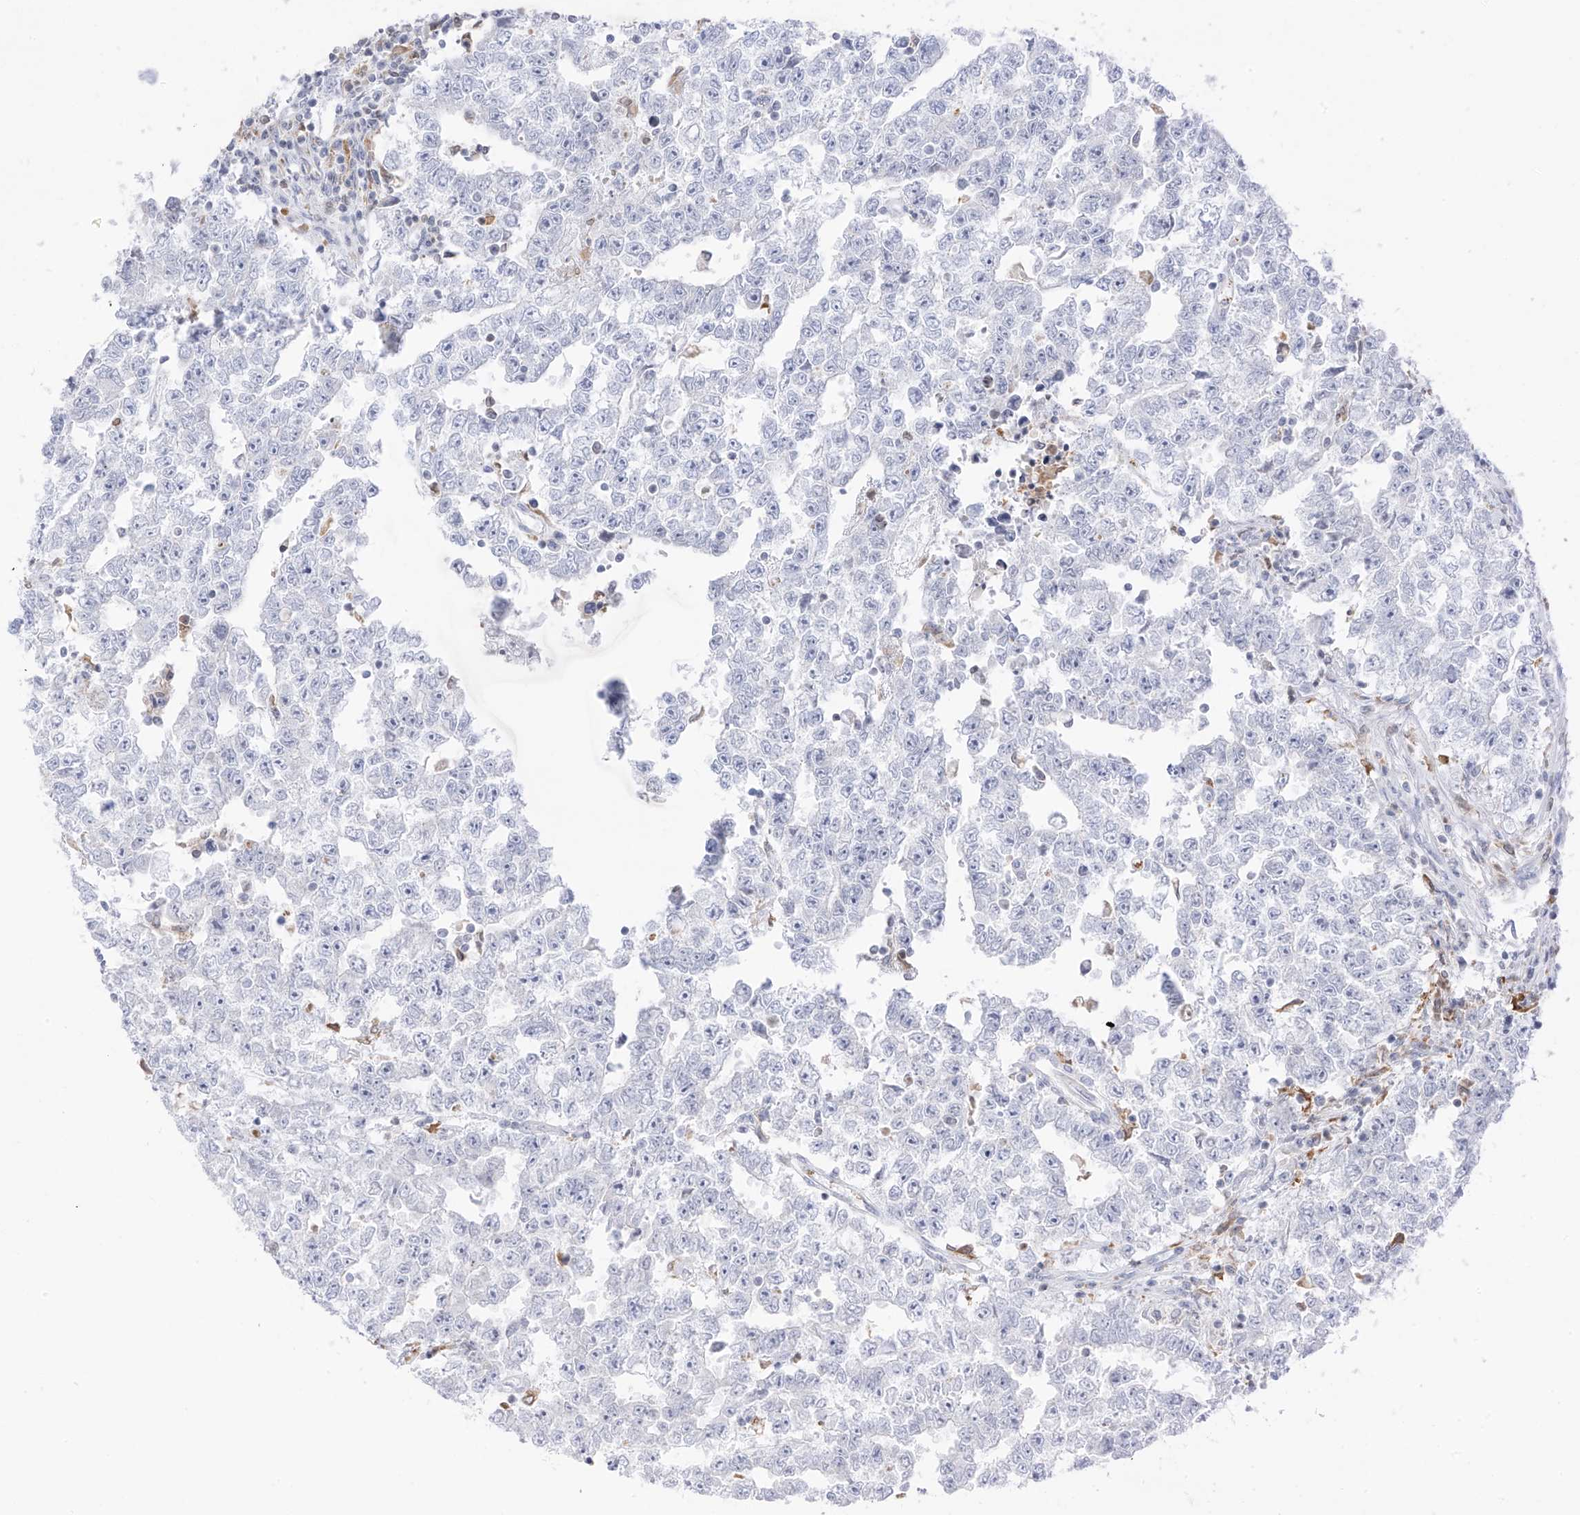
{"staining": {"intensity": "negative", "quantity": "none", "location": "none"}, "tissue": "testis cancer", "cell_type": "Tumor cells", "image_type": "cancer", "snomed": [{"axis": "morphology", "description": "Carcinoma, Embryonal, NOS"}, {"axis": "topography", "description": "Testis"}], "caption": "Tumor cells are negative for protein expression in human testis cancer.", "gene": "TBXAS1", "patient": {"sex": "male", "age": 25}}